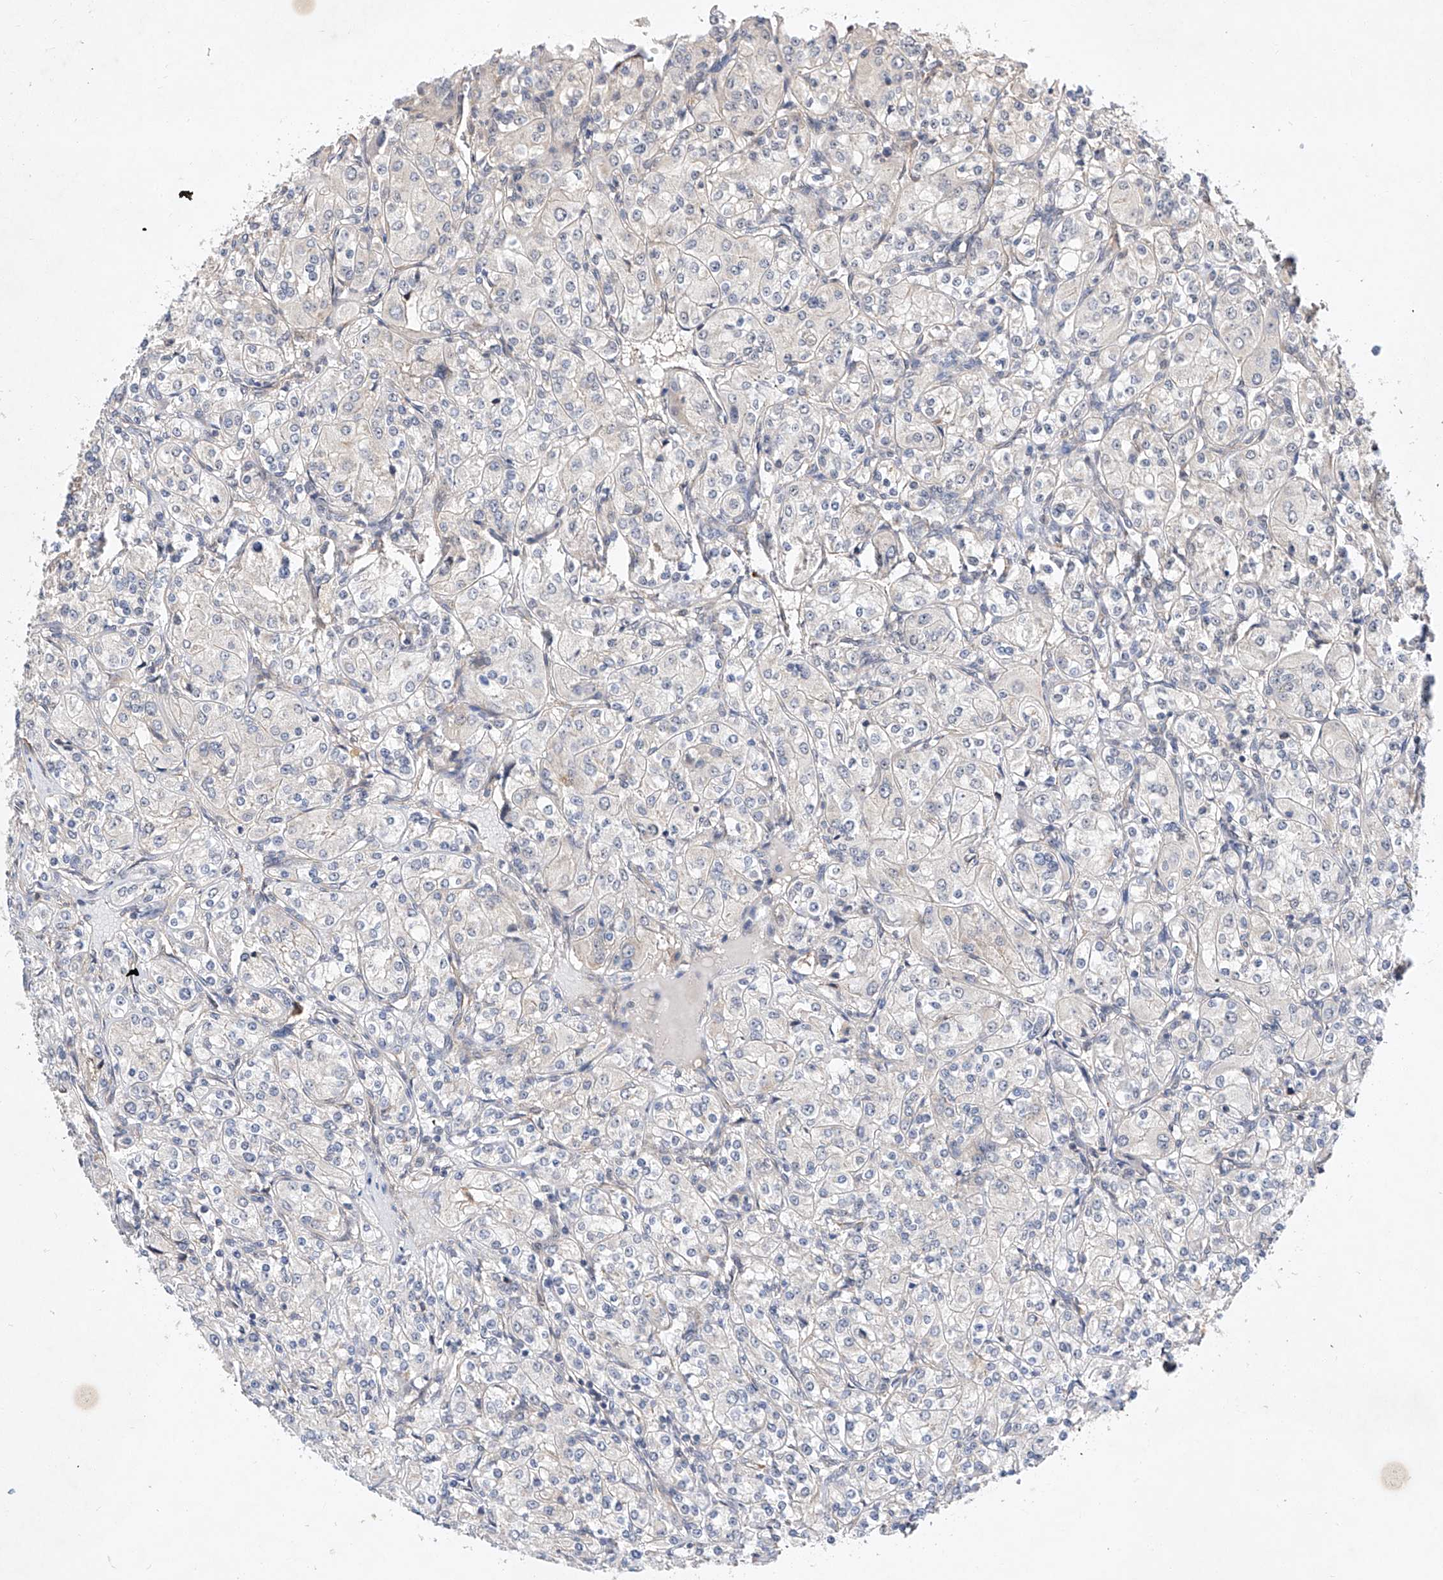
{"staining": {"intensity": "negative", "quantity": "none", "location": "none"}, "tissue": "renal cancer", "cell_type": "Tumor cells", "image_type": "cancer", "snomed": [{"axis": "morphology", "description": "Adenocarcinoma, NOS"}, {"axis": "topography", "description": "Kidney"}], "caption": "Immunohistochemical staining of human renal adenocarcinoma reveals no significant positivity in tumor cells.", "gene": "AMD1", "patient": {"sex": "male", "age": 77}}